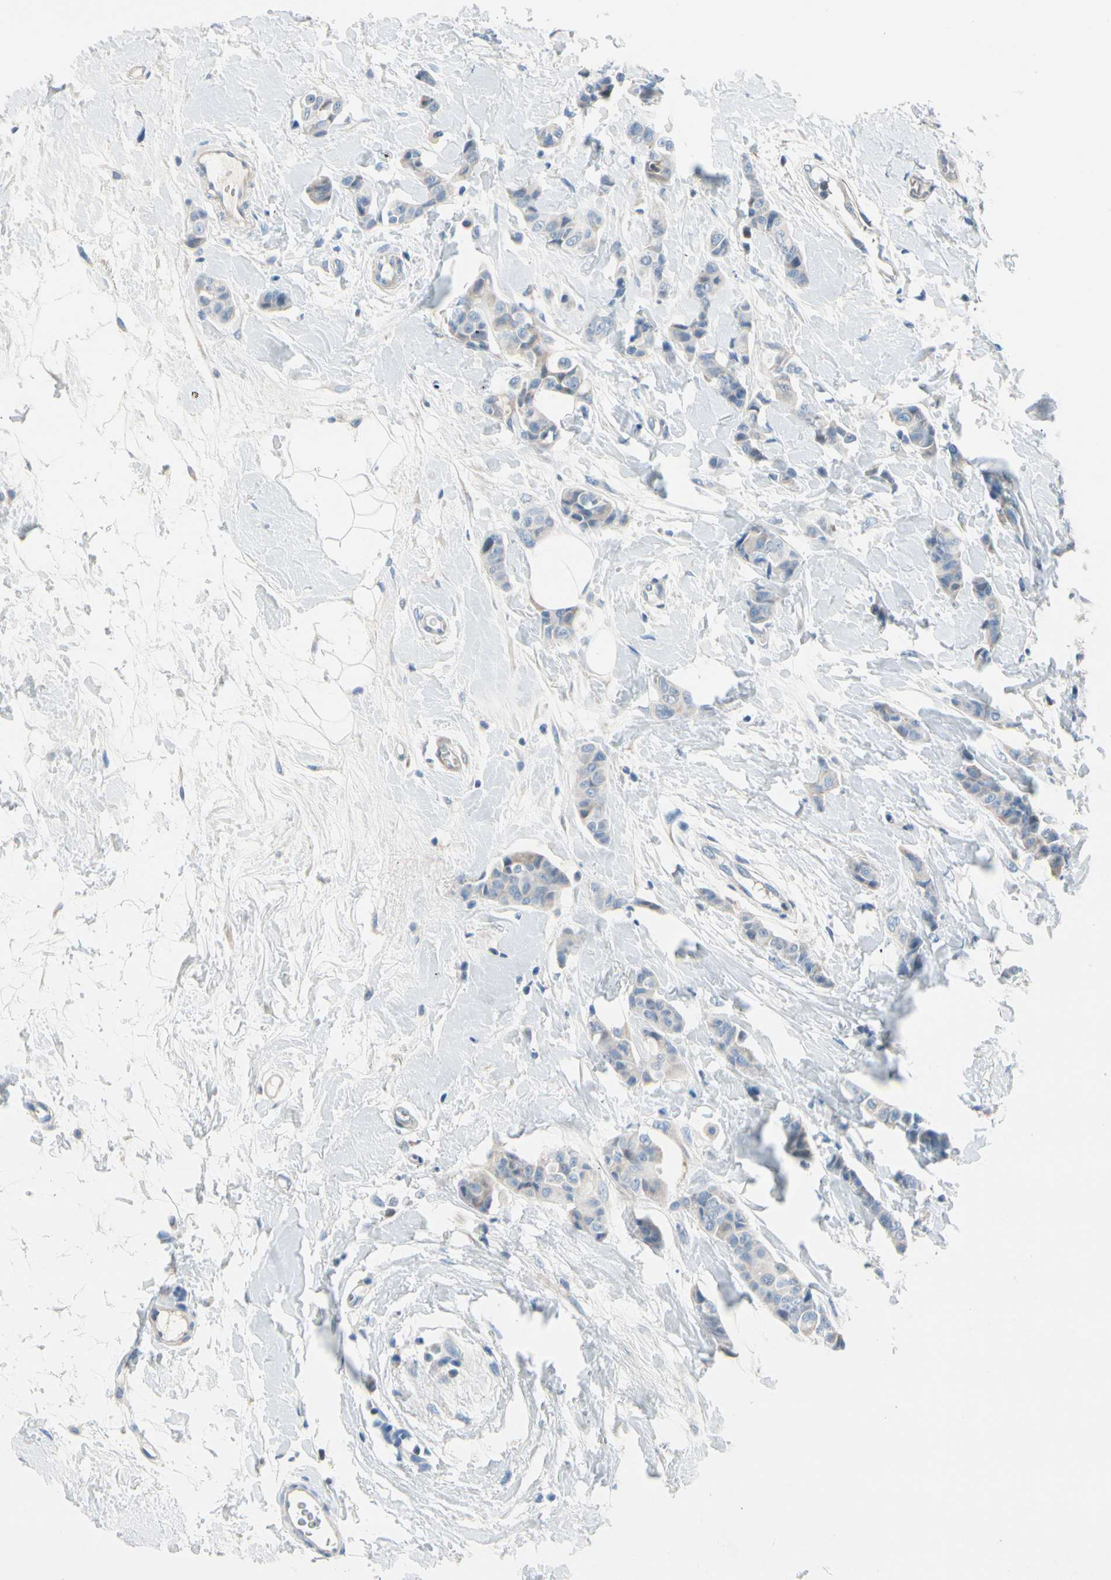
{"staining": {"intensity": "weak", "quantity": "<25%", "location": "cytoplasmic/membranous"}, "tissue": "breast cancer", "cell_type": "Tumor cells", "image_type": "cancer", "snomed": [{"axis": "morphology", "description": "Normal tissue, NOS"}, {"axis": "morphology", "description": "Duct carcinoma"}, {"axis": "topography", "description": "Breast"}], "caption": "DAB (3,3'-diaminobenzidine) immunohistochemical staining of human breast cancer reveals no significant staining in tumor cells.", "gene": "FCER2", "patient": {"sex": "female", "age": 40}}